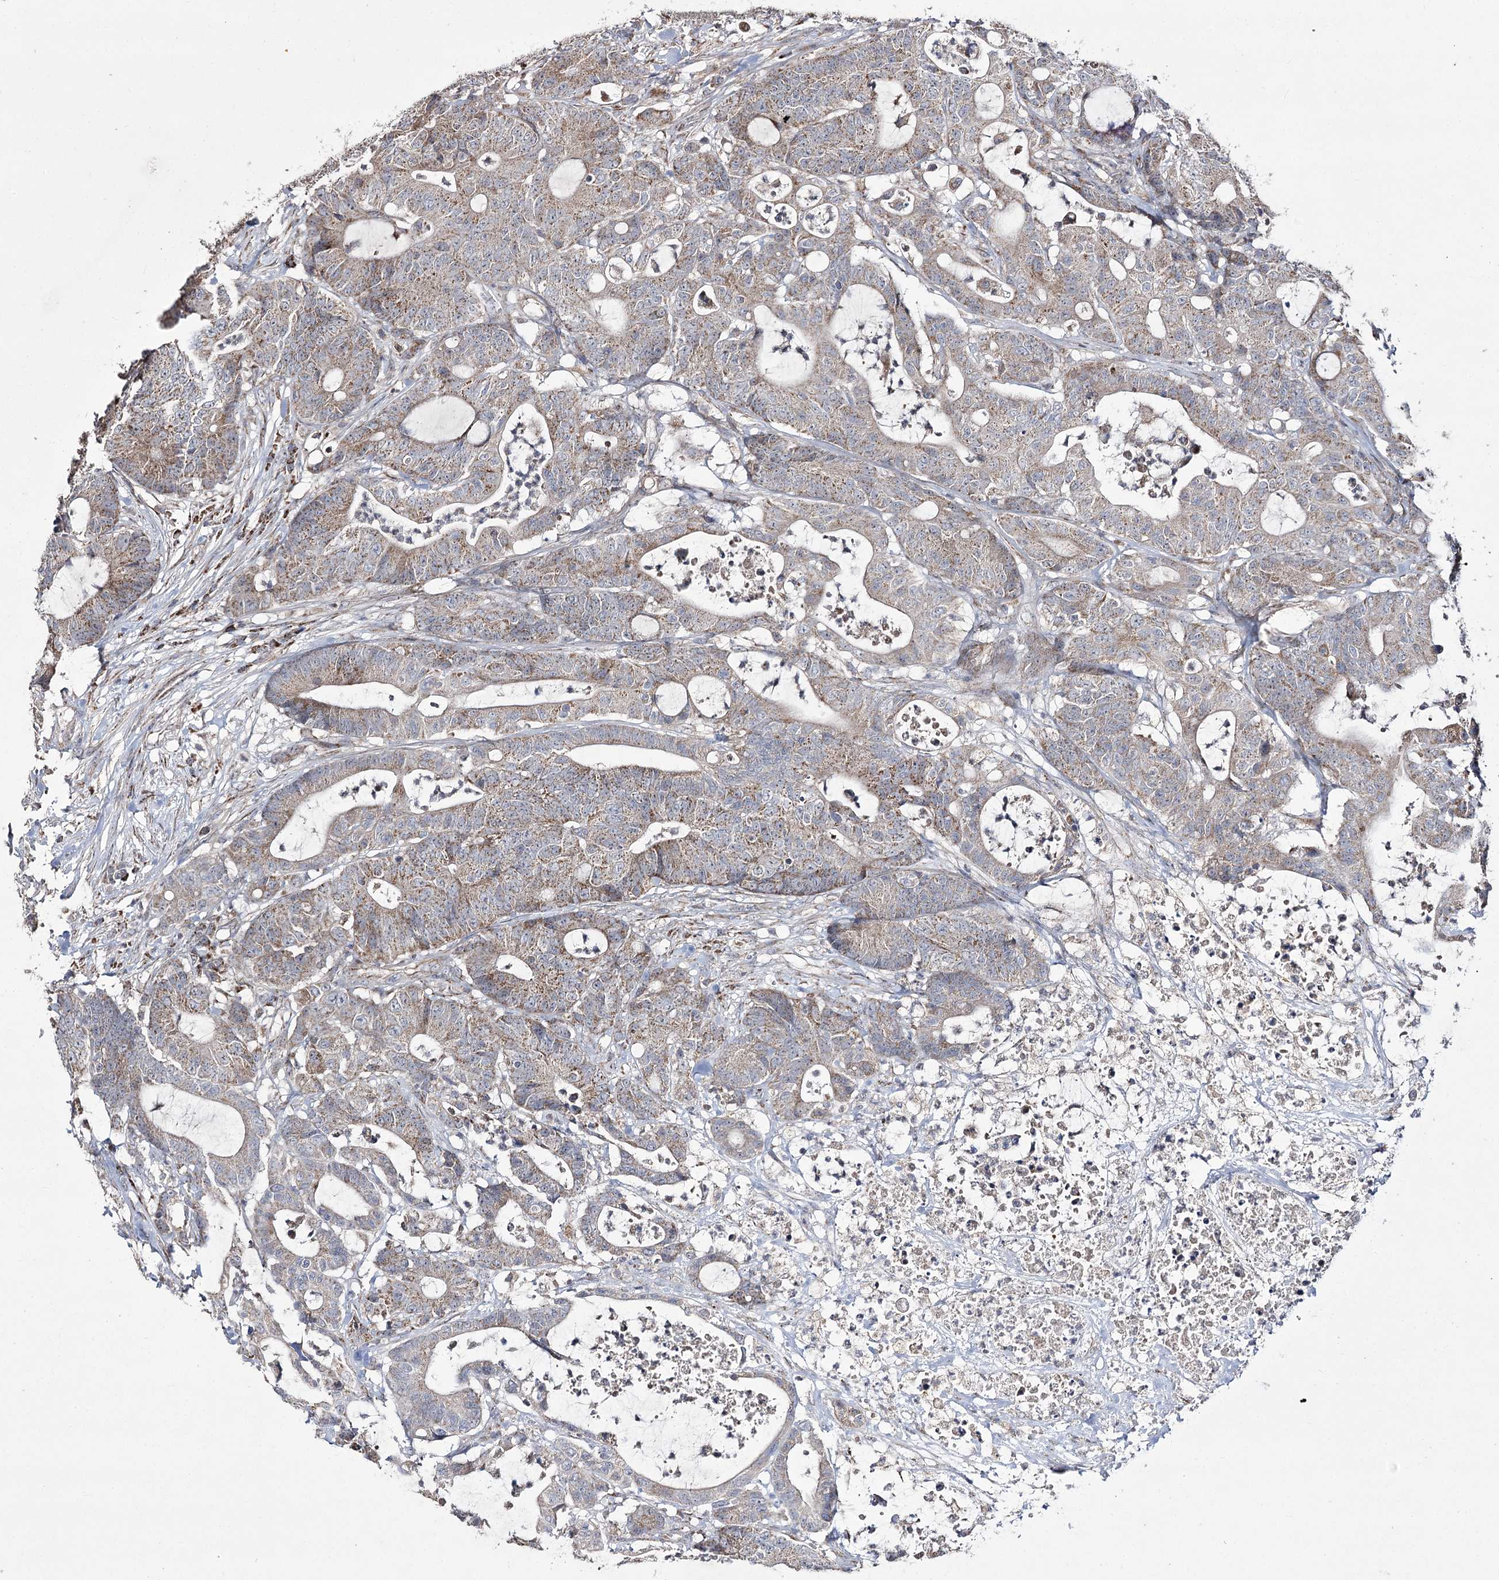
{"staining": {"intensity": "moderate", "quantity": "25%-75%", "location": "cytoplasmic/membranous"}, "tissue": "colorectal cancer", "cell_type": "Tumor cells", "image_type": "cancer", "snomed": [{"axis": "morphology", "description": "Adenocarcinoma, NOS"}, {"axis": "topography", "description": "Colon"}], "caption": "Colorectal cancer (adenocarcinoma) stained for a protein (brown) exhibits moderate cytoplasmic/membranous positive expression in approximately 25%-75% of tumor cells.", "gene": "NADK2", "patient": {"sex": "female", "age": 84}}